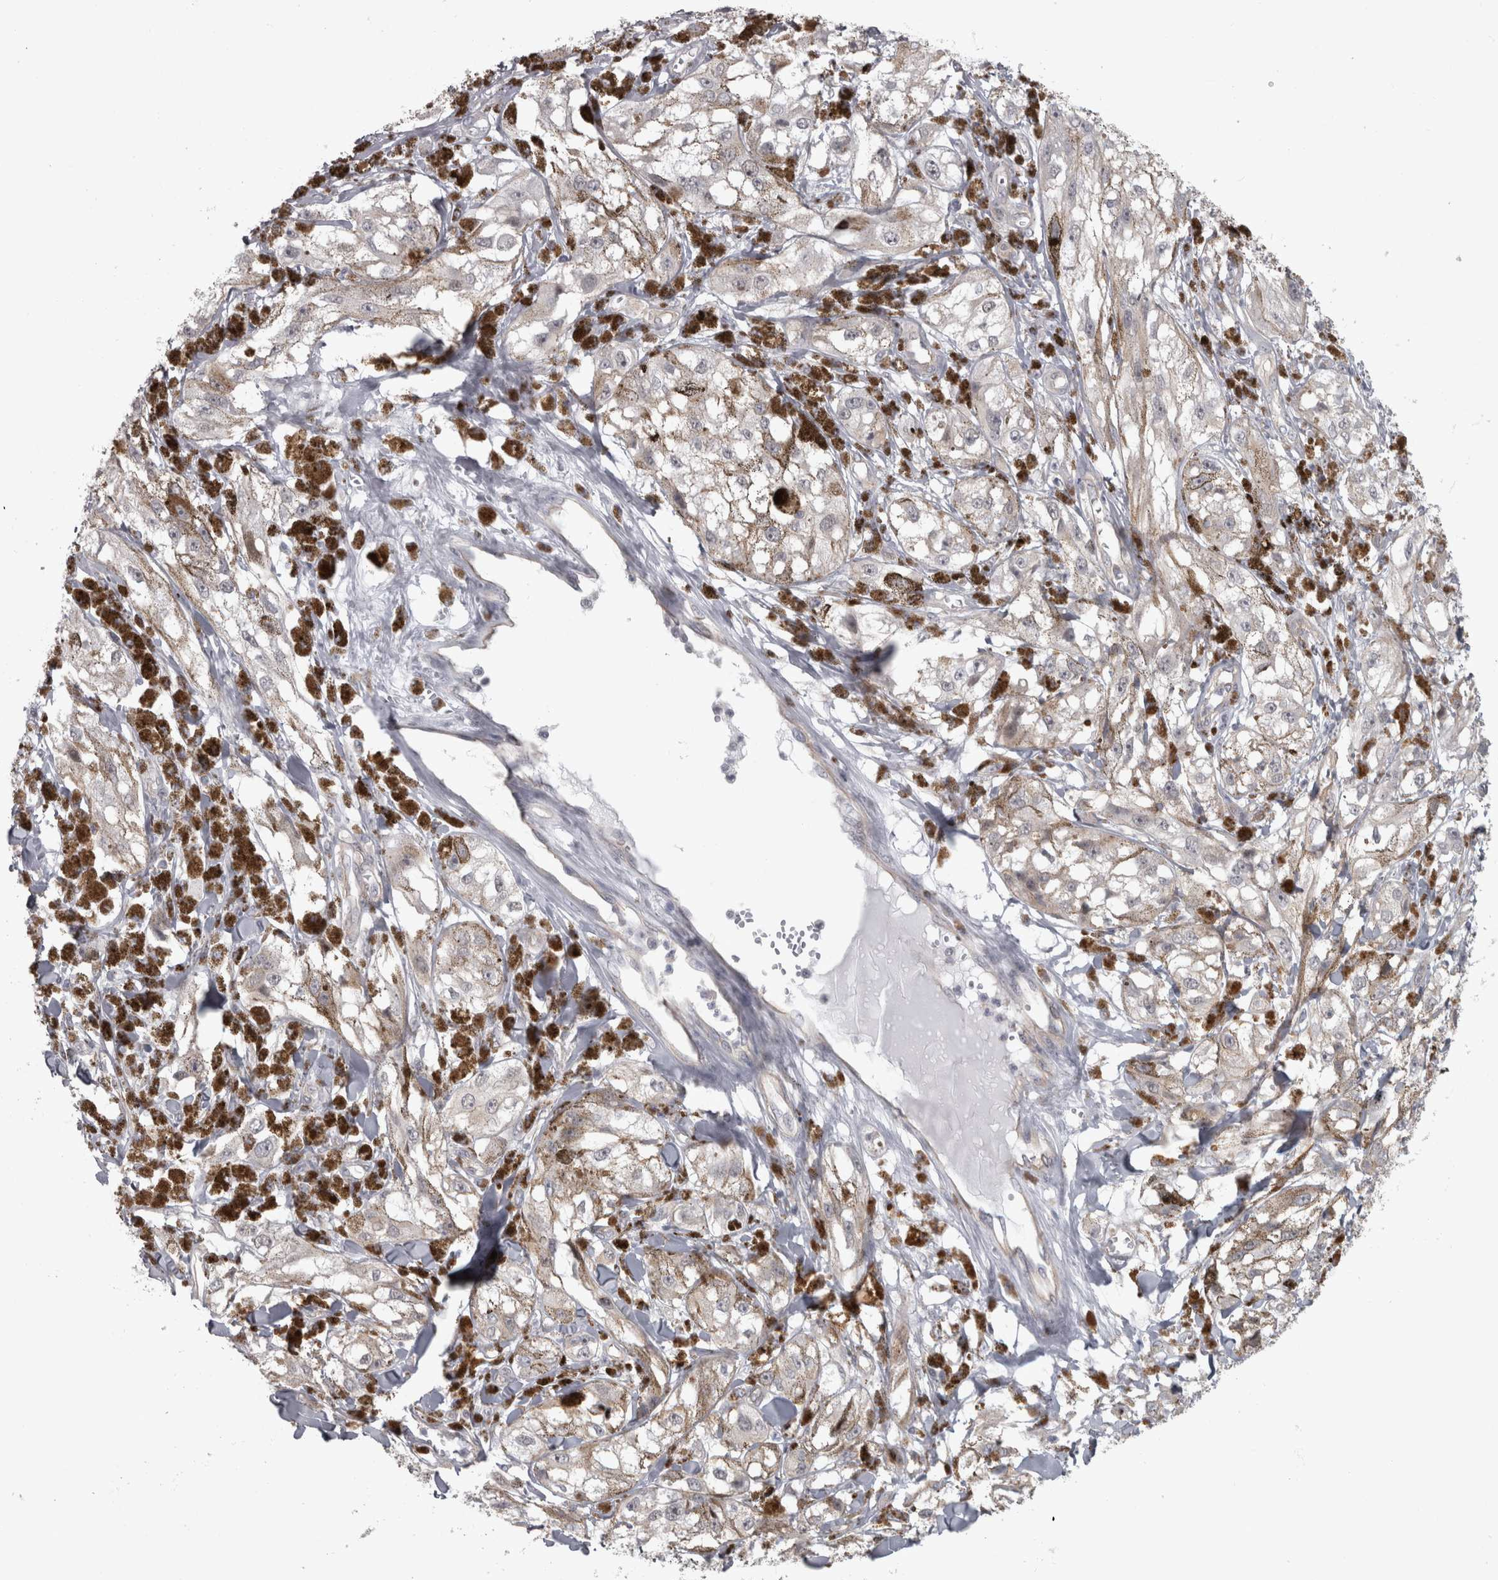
{"staining": {"intensity": "negative", "quantity": "none", "location": "none"}, "tissue": "melanoma", "cell_type": "Tumor cells", "image_type": "cancer", "snomed": [{"axis": "morphology", "description": "Malignant melanoma, NOS"}, {"axis": "topography", "description": "Skin"}], "caption": "High magnification brightfield microscopy of malignant melanoma stained with DAB (3,3'-diaminobenzidine) (brown) and counterstained with hematoxylin (blue): tumor cells show no significant positivity.", "gene": "PPP1R12B", "patient": {"sex": "male", "age": 88}}